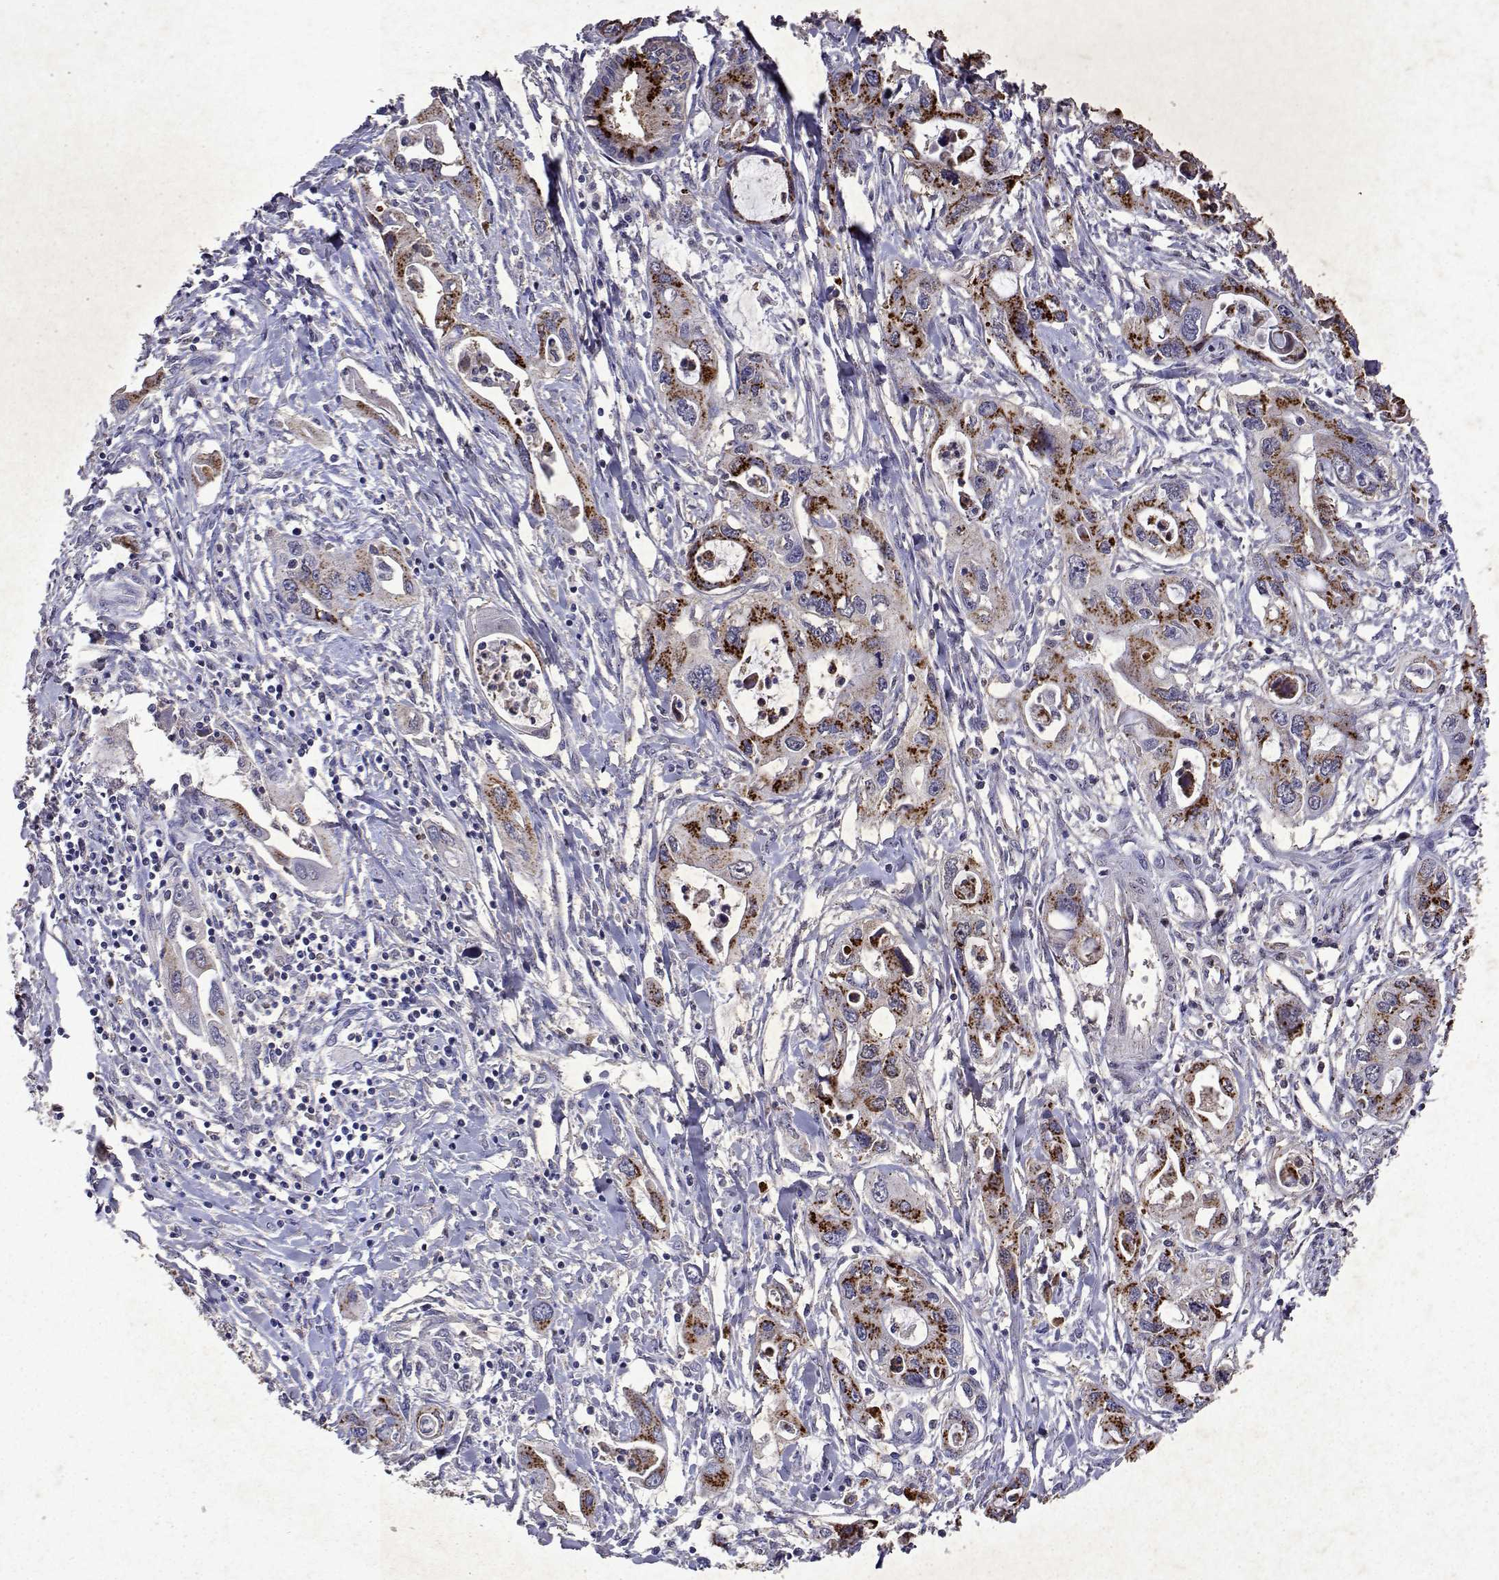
{"staining": {"intensity": "strong", "quantity": ">75%", "location": "cytoplasmic/membranous"}, "tissue": "pancreatic cancer", "cell_type": "Tumor cells", "image_type": "cancer", "snomed": [{"axis": "morphology", "description": "Adenocarcinoma, NOS"}, {"axis": "topography", "description": "Pancreas"}], "caption": "Strong cytoplasmic/membranous expression for a protein is present in about >75% of tumor cells of pancreatic cancer using immunohistochemistry (IHC).", "gene": "DUSP28", "patient": {"sex": "male", "age": 60}}